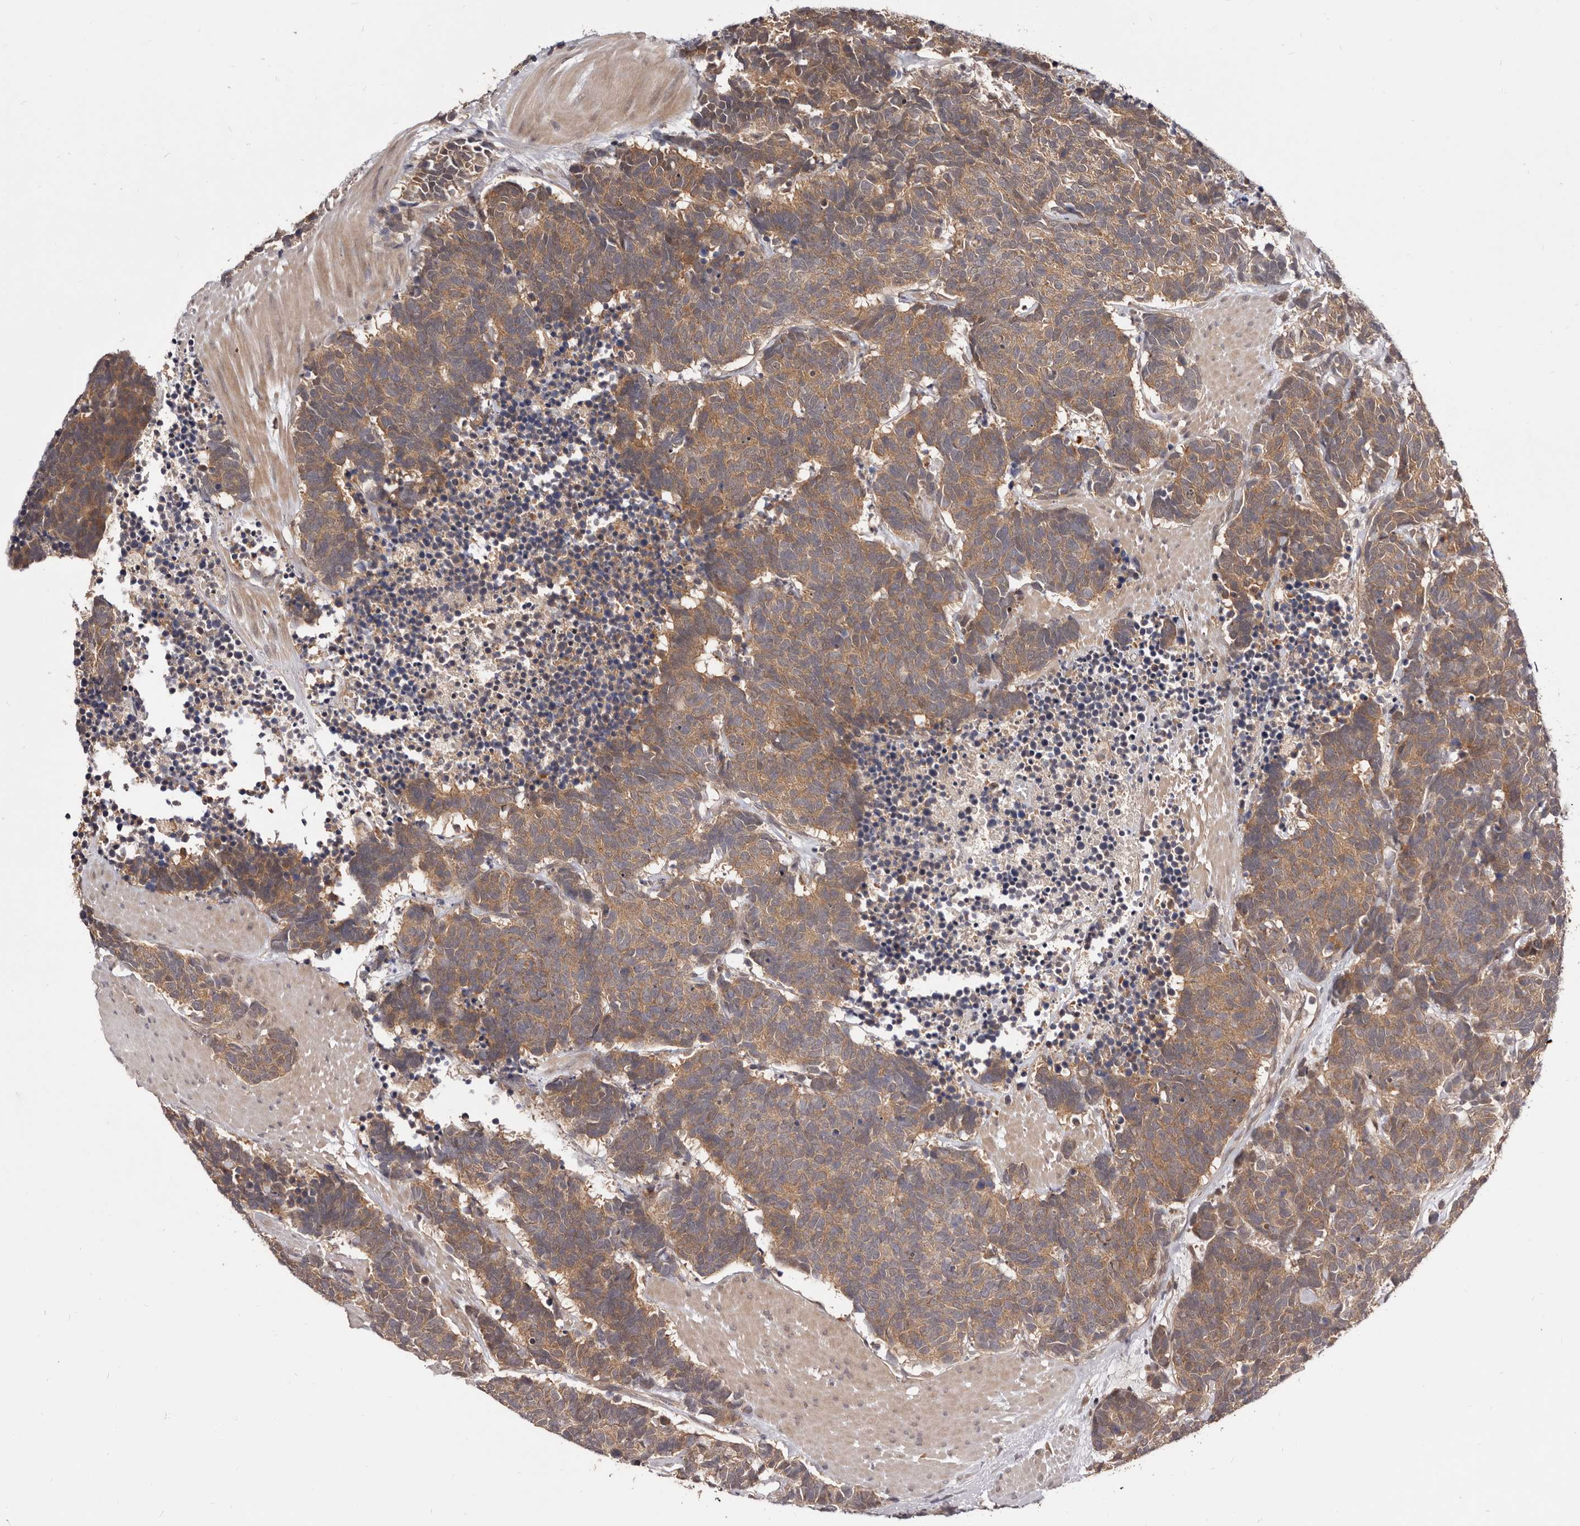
{"staining": {"intensity": "moderate", "quantity": ">75%", "location": "cytoplasmic/membranous"}, "tissue": "carcinoid", "cell_type": "Tumor cells", "image_type": "cancer", "snomed": [{"axis": "morphology", "description": "Carcinoma, NOS"}, {"axis": "morphology", "description": "Carcinoid, malignant, NOS"}, {"axis": "topography", "description": "Urinary bladder"}], "caption": "About >75% of tumor cells in human carcinoid reveal moderate cytoplasmic/membranous protein positivity as visualized by brown immunohistochemical staining.", "gene": "MDP1", "patient": {"sex": "male", "age": 57}}